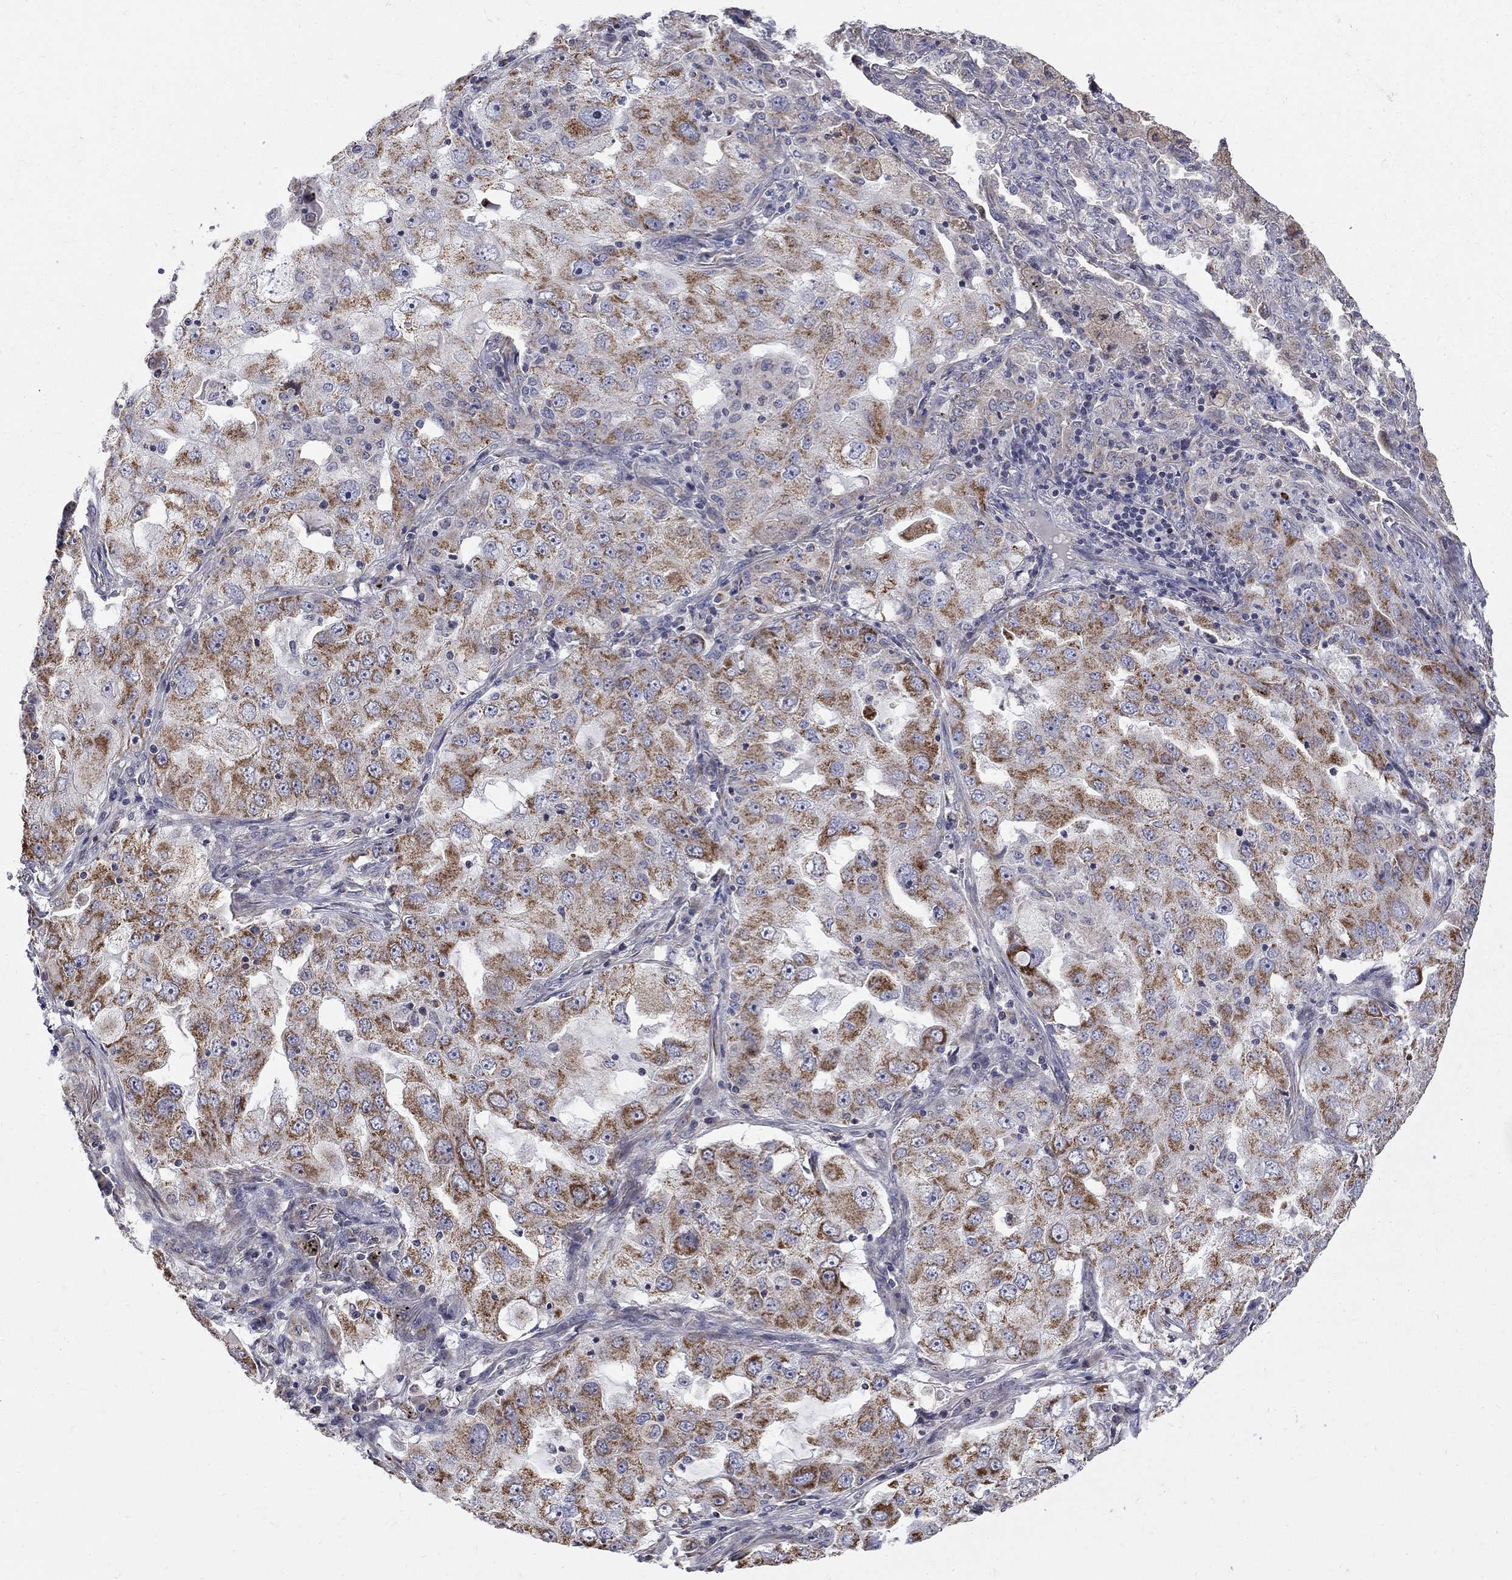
{"staining": {"intensity": "moderate", "quantity": ">75%", "location": "cytoplasmic/membranous"}, "tissue": "lung cancer", "cell_type": "Tumor cells", "image_type": "cancer", "snomed": [{"axis": "morphology", "description": "Adenocarcinoma, NOS"}, {"axis": "topography", "description": "Lung"}], "caption": "Immunohistochemical staining of lung adenocarcinoma shows medium levels of moderate cytoplasmic/membranous expression in approximately >75% of tumor cells.", "gene": "SH2B1", "patient": {"sex": "female", "age": 61}}